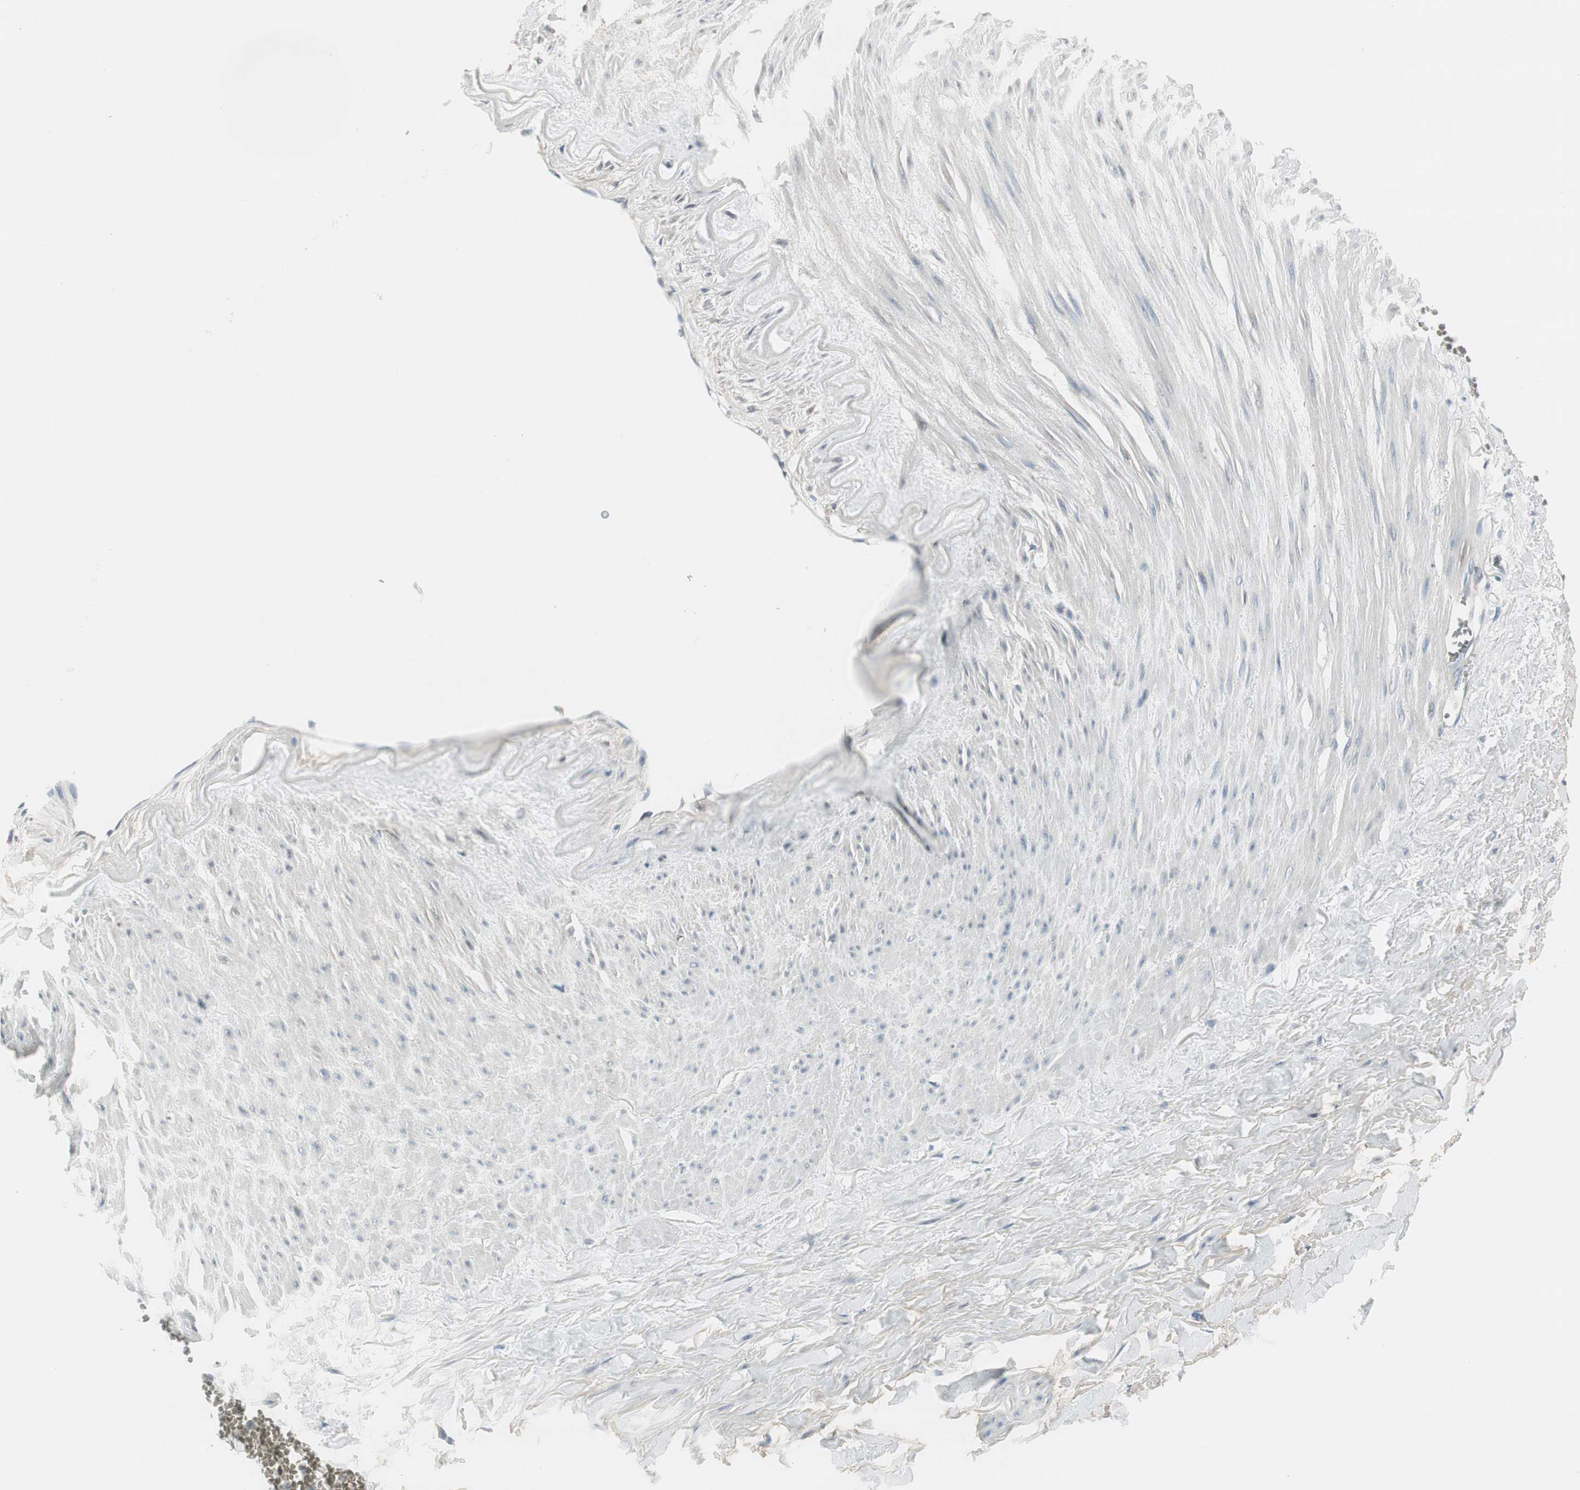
{"staining": {"intensity": "negative", "quantity": "none", "location": "none"}, "tissue": "adipose tissue", "cell_type": "Adipocytes", "image_type": "normal", "snomed": [{"axis": "morphology", "description": "Normal tissue, NOS"}, {"axis": "topography", "description": "Adipose tissue"}, {"axis": "topography", "description": "Peripheral nerve tissue"}], "caption": "The IHC micrograph has no significant positivity in adipocytes of adipose tissue. (Stains: DAB (3,3'-diaminobenzidine) immunohistochemistry with hematoxylin counter stain, Microscopy: brightfield microscopy at high magnification).", "gene": "EVA1A", "patient": {"sex": "male", "age": 52}}